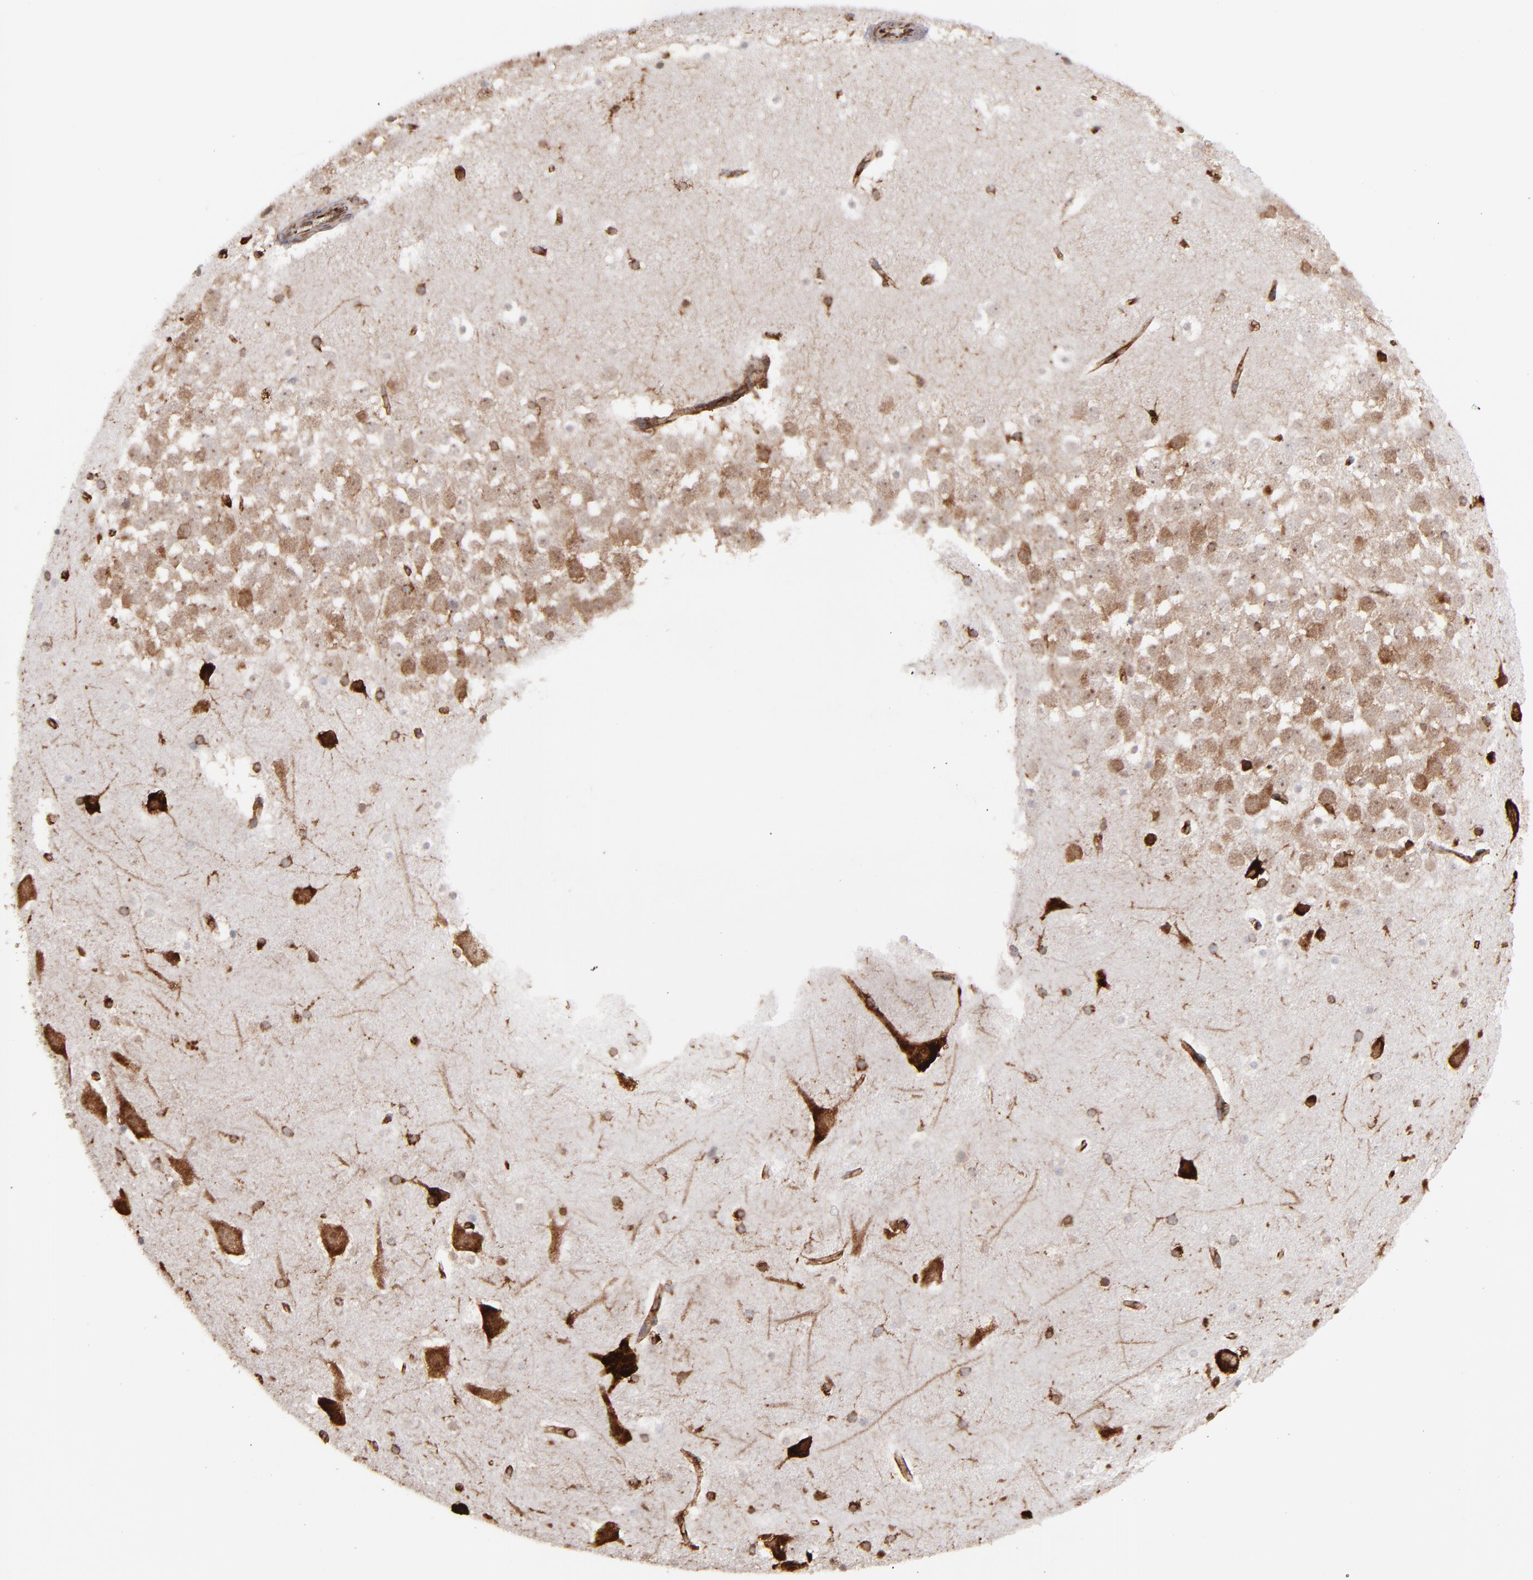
{"staining": {"intensity": "strong", "quantity": ">75%", "location": "cytoplasmic/membranous"}, "tissue": "hippocampus", "cell_type": "Glial cells", "image_type": "normal", "snomed": [{"axis": "morphology", "description": "Normal tissue, NOS"}, {"axis": "topography", "description": "Hippocampus"}], "caption": "About >75% of glial cells in normal human hippocampus demonstrate strong cytoplasmic/membranous protein staining as visualized by brown immunohistochemical staining.", "gene": "KTN1", "patient": {"sex": "male", "age": 45}}